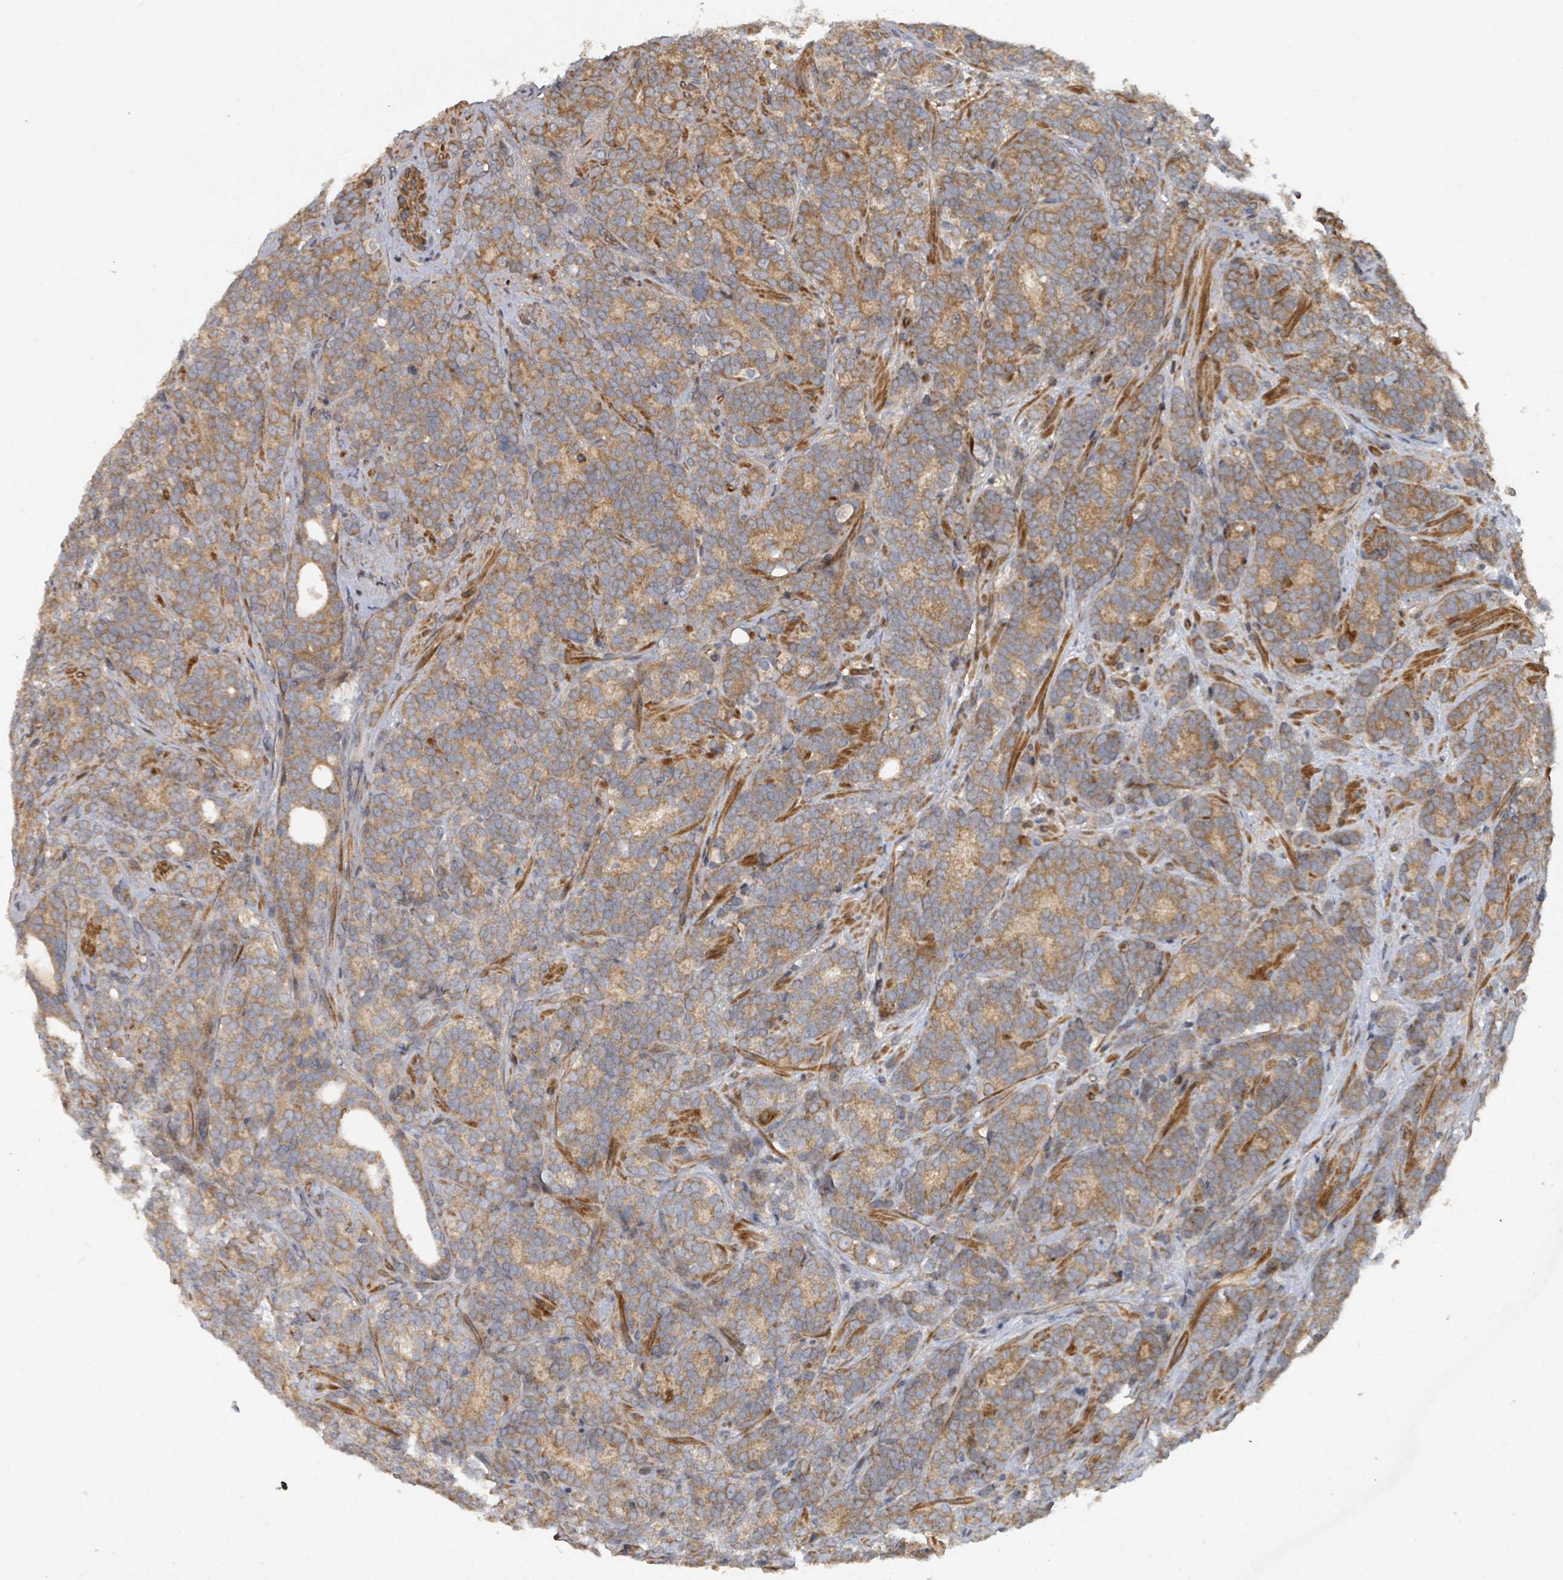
{"staining": {"intensity": "moderate", "quantity": ">75%", "location": "cytoplasmic/membranous"}, "tissue": "prostate cancer", "cell_type": "Tumor cells", "image_type": "cancer", "snomed": [{"axis": "morphology", "description": "Adenocarcinoma, High grade"}, {"axis": "topography", "description": "Prostate"}], "caption": "A medium amount of moderate cytoplasmic/membranous staining is present in about >75% of tumor cells in prostate adenocarcinoma (high-grade) tissue.", "gene": "DPM1", "patient": {"sex": "male", "age": 64}}